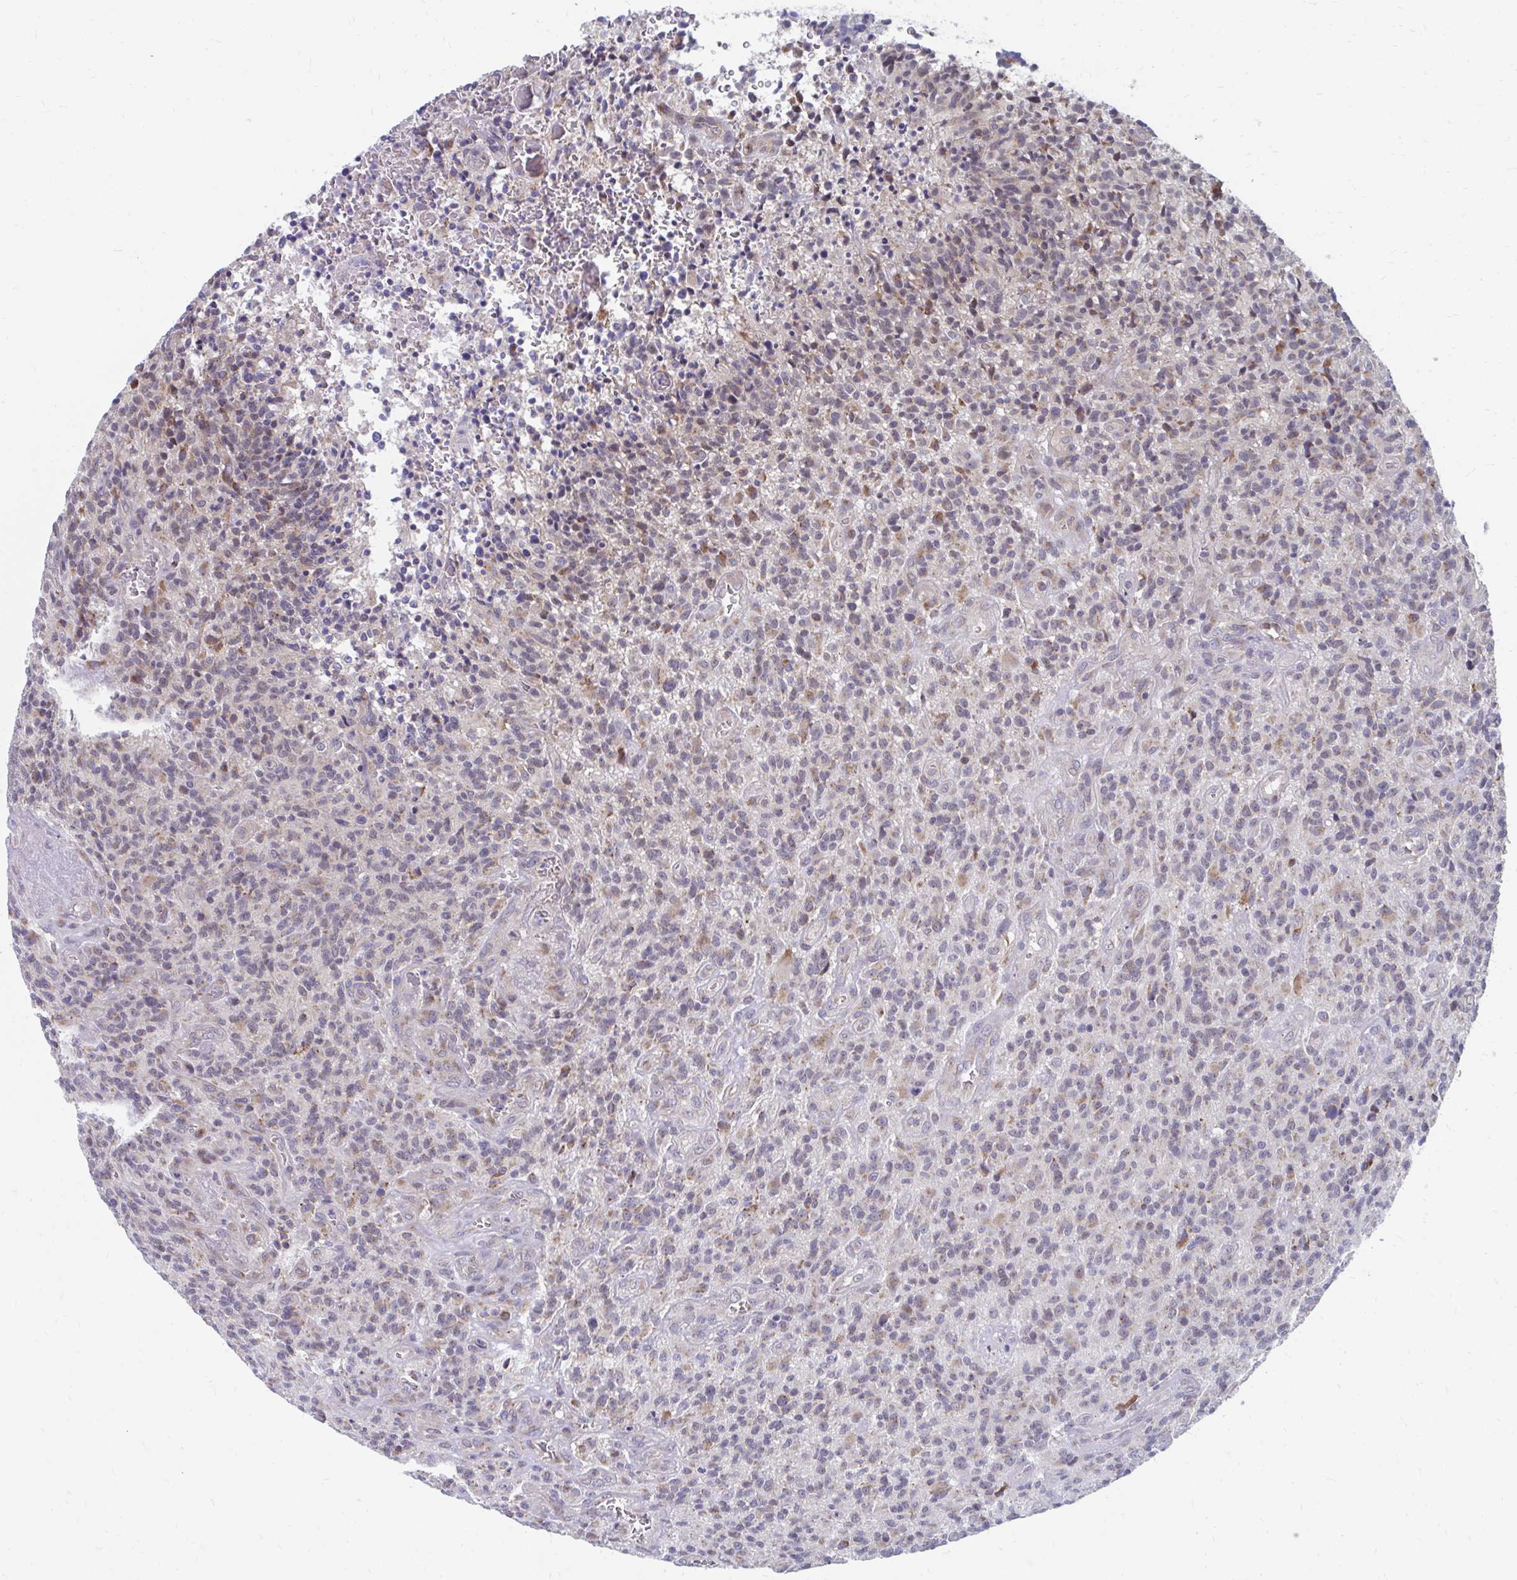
{"staining": {"intensity": "weak", "quantity": "25%-75%", "location": "cytoplasmic/membranous"}, "tissue": "glioma", "cell_type": "Tumor cells", "image_type": "cancer", "snomed": [{"axis": "morphology", "description": "Glioma, malignant, High grade"}, {"axis": "topography", "description": "Brain"}], "caption": "DAB immunohistochemical staining of human glioma exhibits weak cytoplasmic/membranous protein positivity in about 25%-75% of tumor cells.", "gene": "PABIR3", "patient": {"sex": "male", "age": 76}}